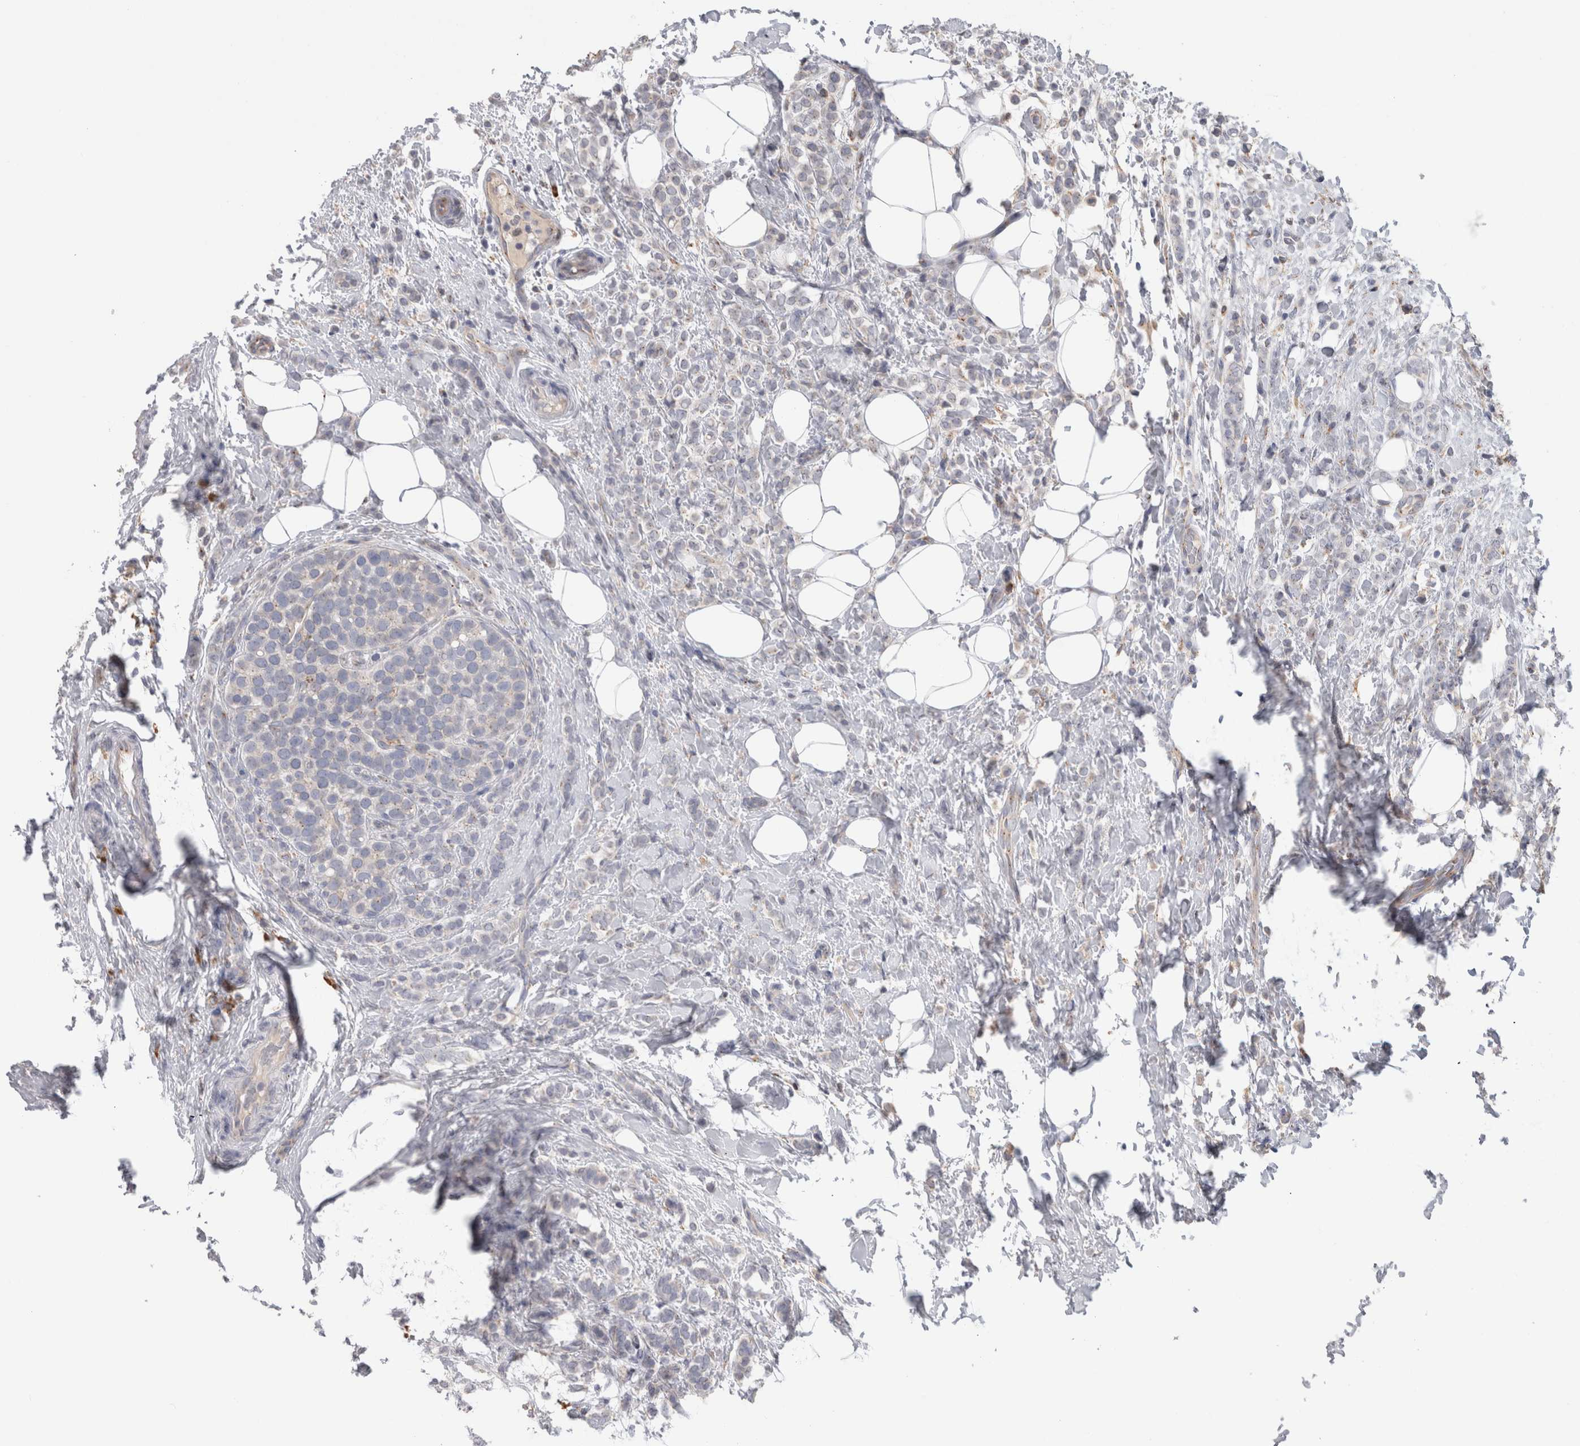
{"staining": {"intensity": "negative", "quantity": "none", "location": "none"}, "tissue": "breast cancer", "cell_type": "Tumor cells", "image_type": "cancer", "snomed": [{"axis": "morphology", "description": "Lobular carcinoma"}, {"axis": "topography", "description": "Breast"}], "caption": "Lobular carcinoma (breast) was stained to show a protein in brown. There is no significant expression in tumor cells.", "gene": "ZNF341", "patient": {"sex": "female", "age": 50}}